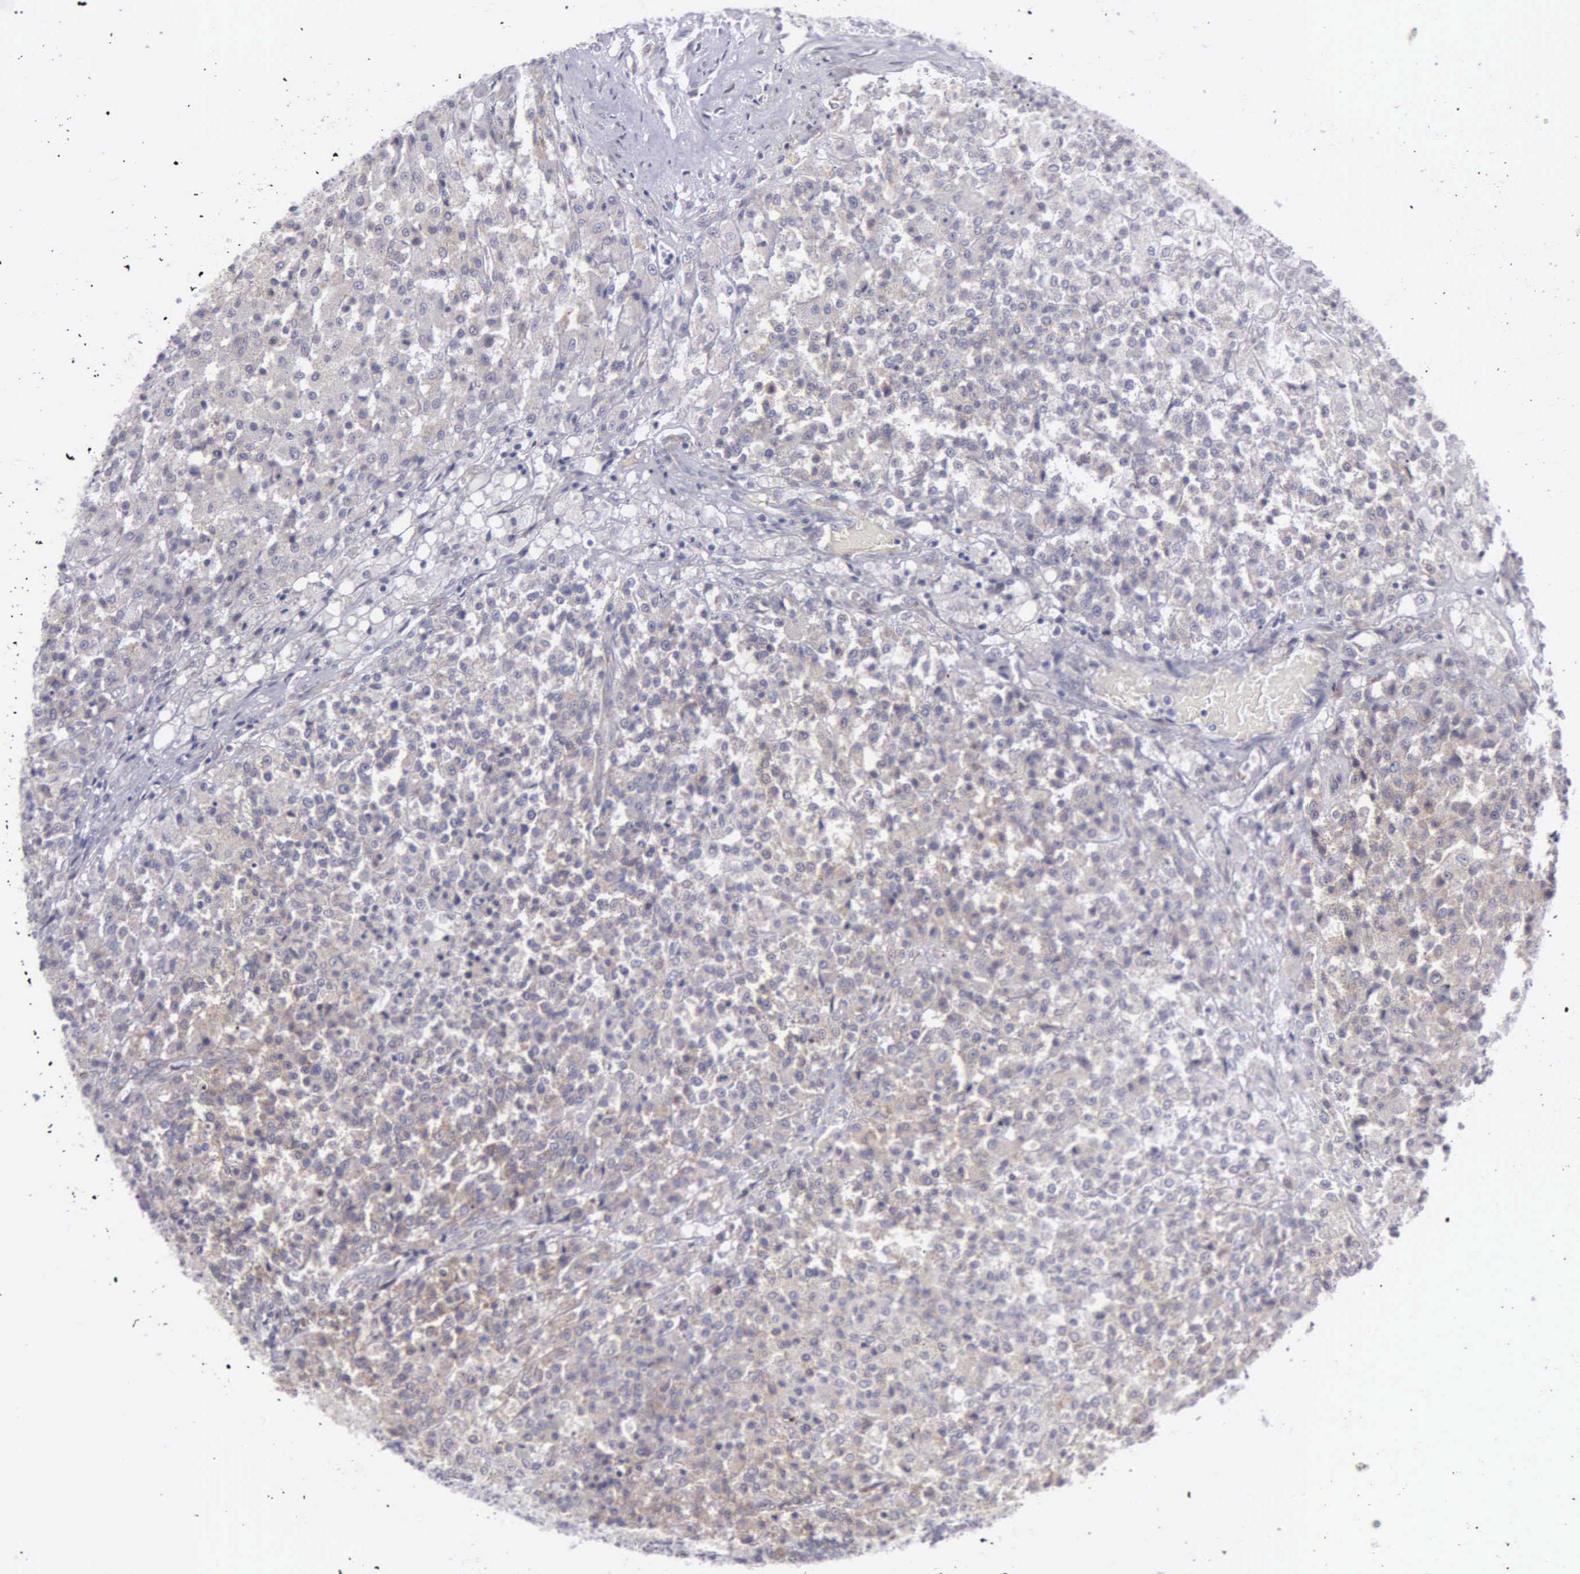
{"staining": {"intensity": "weak", "quantity": "25%-75%", "location": "cytoplasmic/membranous"}, "tissue": "testis cancer", "cell_type": "Tumor cells", "image_type": "cancer", "snomed": [{"axis": "morphology", "description": "Seminoma, NOS"}, {"axis": "topography", "description": "Testis"}], "caption": "This photomicrograph exhibits immunohistochemistry (IHC) staining of human testis cancer, with low weak cytoplasmic/membranous positivity in approximately 25%-75% of tumor cells.", "gene": "SYNJ2BP", "patient": {"sex": "male", "age": 59}}